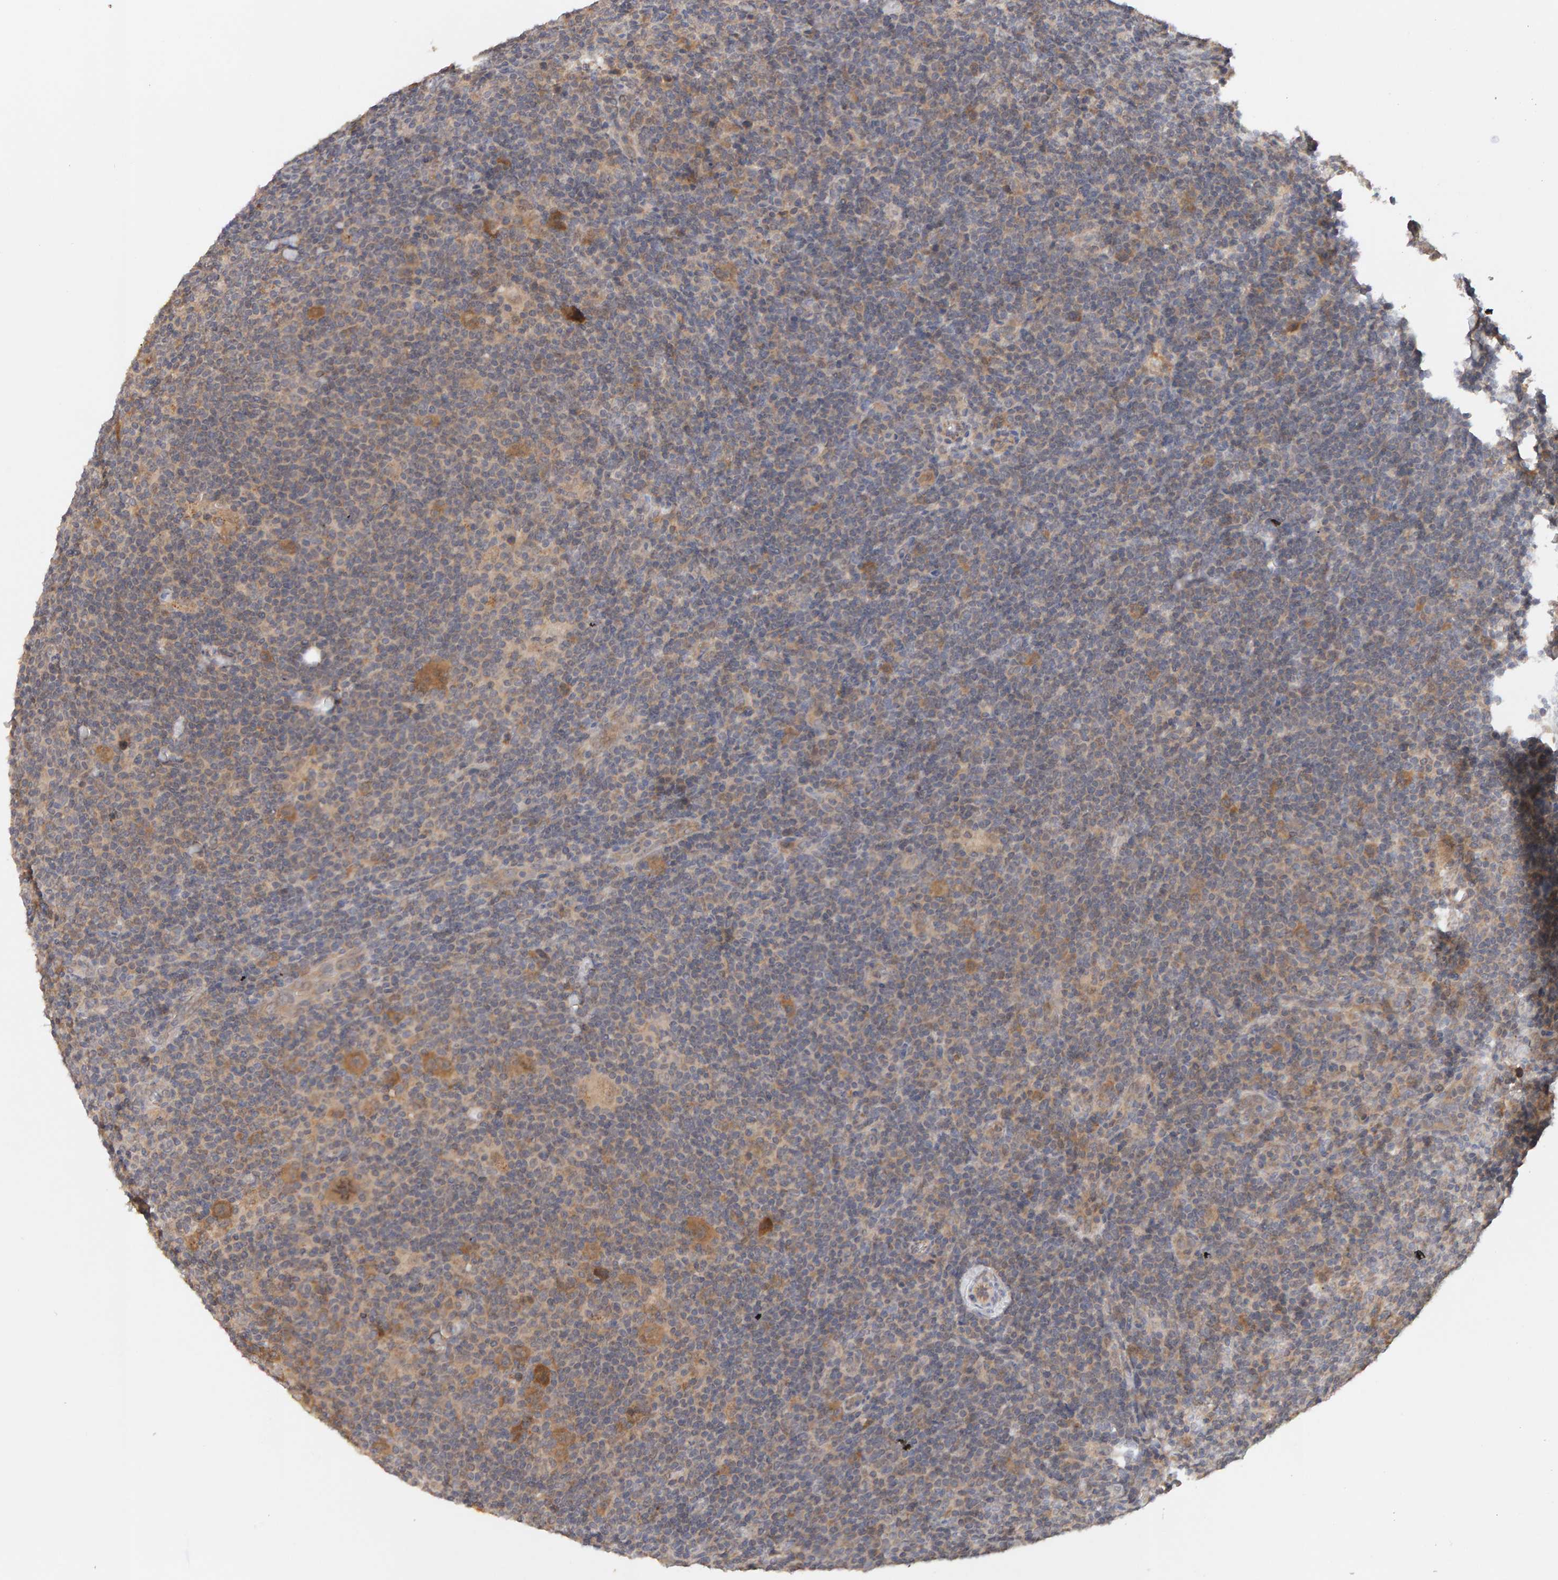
{"staining": {"intensity": "moderate", "quantity": ">75%", "location": "cytoplasmic/membranous"}, "tissue": "lymphoma", "cell_type": "Tumor cells", "image_type": "cancer", "snomed": [{"axis": "morphology", "description": "Hodgkin's disease, NOS"}, {"axis": "topography", "description": "Lymph node"}], "caption": "Lymphoma stained with a protein marker shows moderate staining in tumor cells.", "gene": "DNAJC7", "patient": {"sex": "female", "age": 57}}